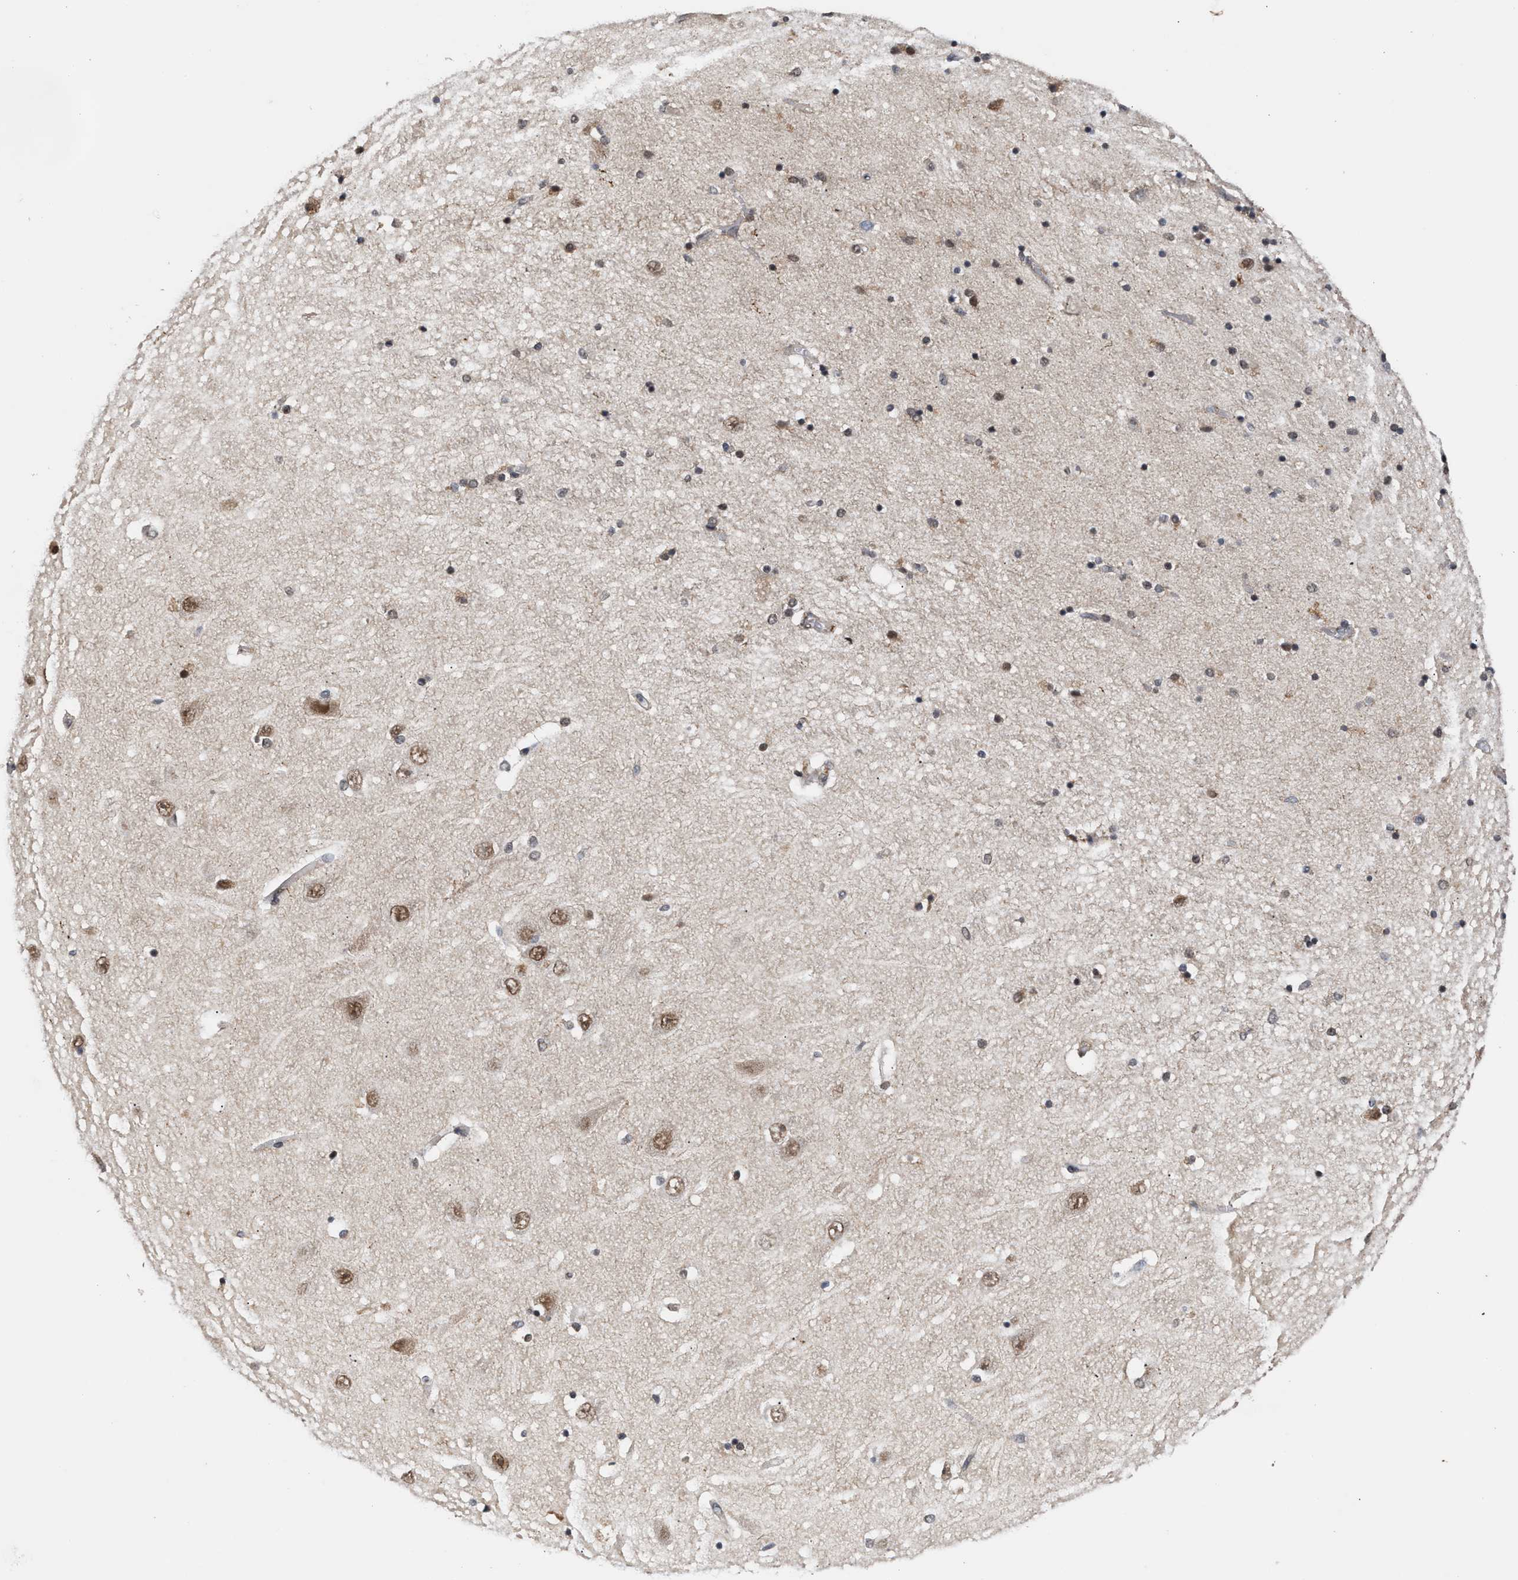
{"staining": {"intensity": "weak", "quantity": "<25%", "location": "cytoplasmic/membranous"}, "tissue": "hippocampus", "cell_type": "Glial cells", "image_type": "normal", "snomed": [{"axis": "morphology", "description": "Normal tissue, NOS"}, {"axis": "topography", "description": "Hippocampus"}], "caption": "This is an immunohistochemistry (IHC) micrograph of unremarkable hippocampus. There is no expression in glial cells.", "gene": "MKNK2", "patient": {"sex": "female", "age": 54}}